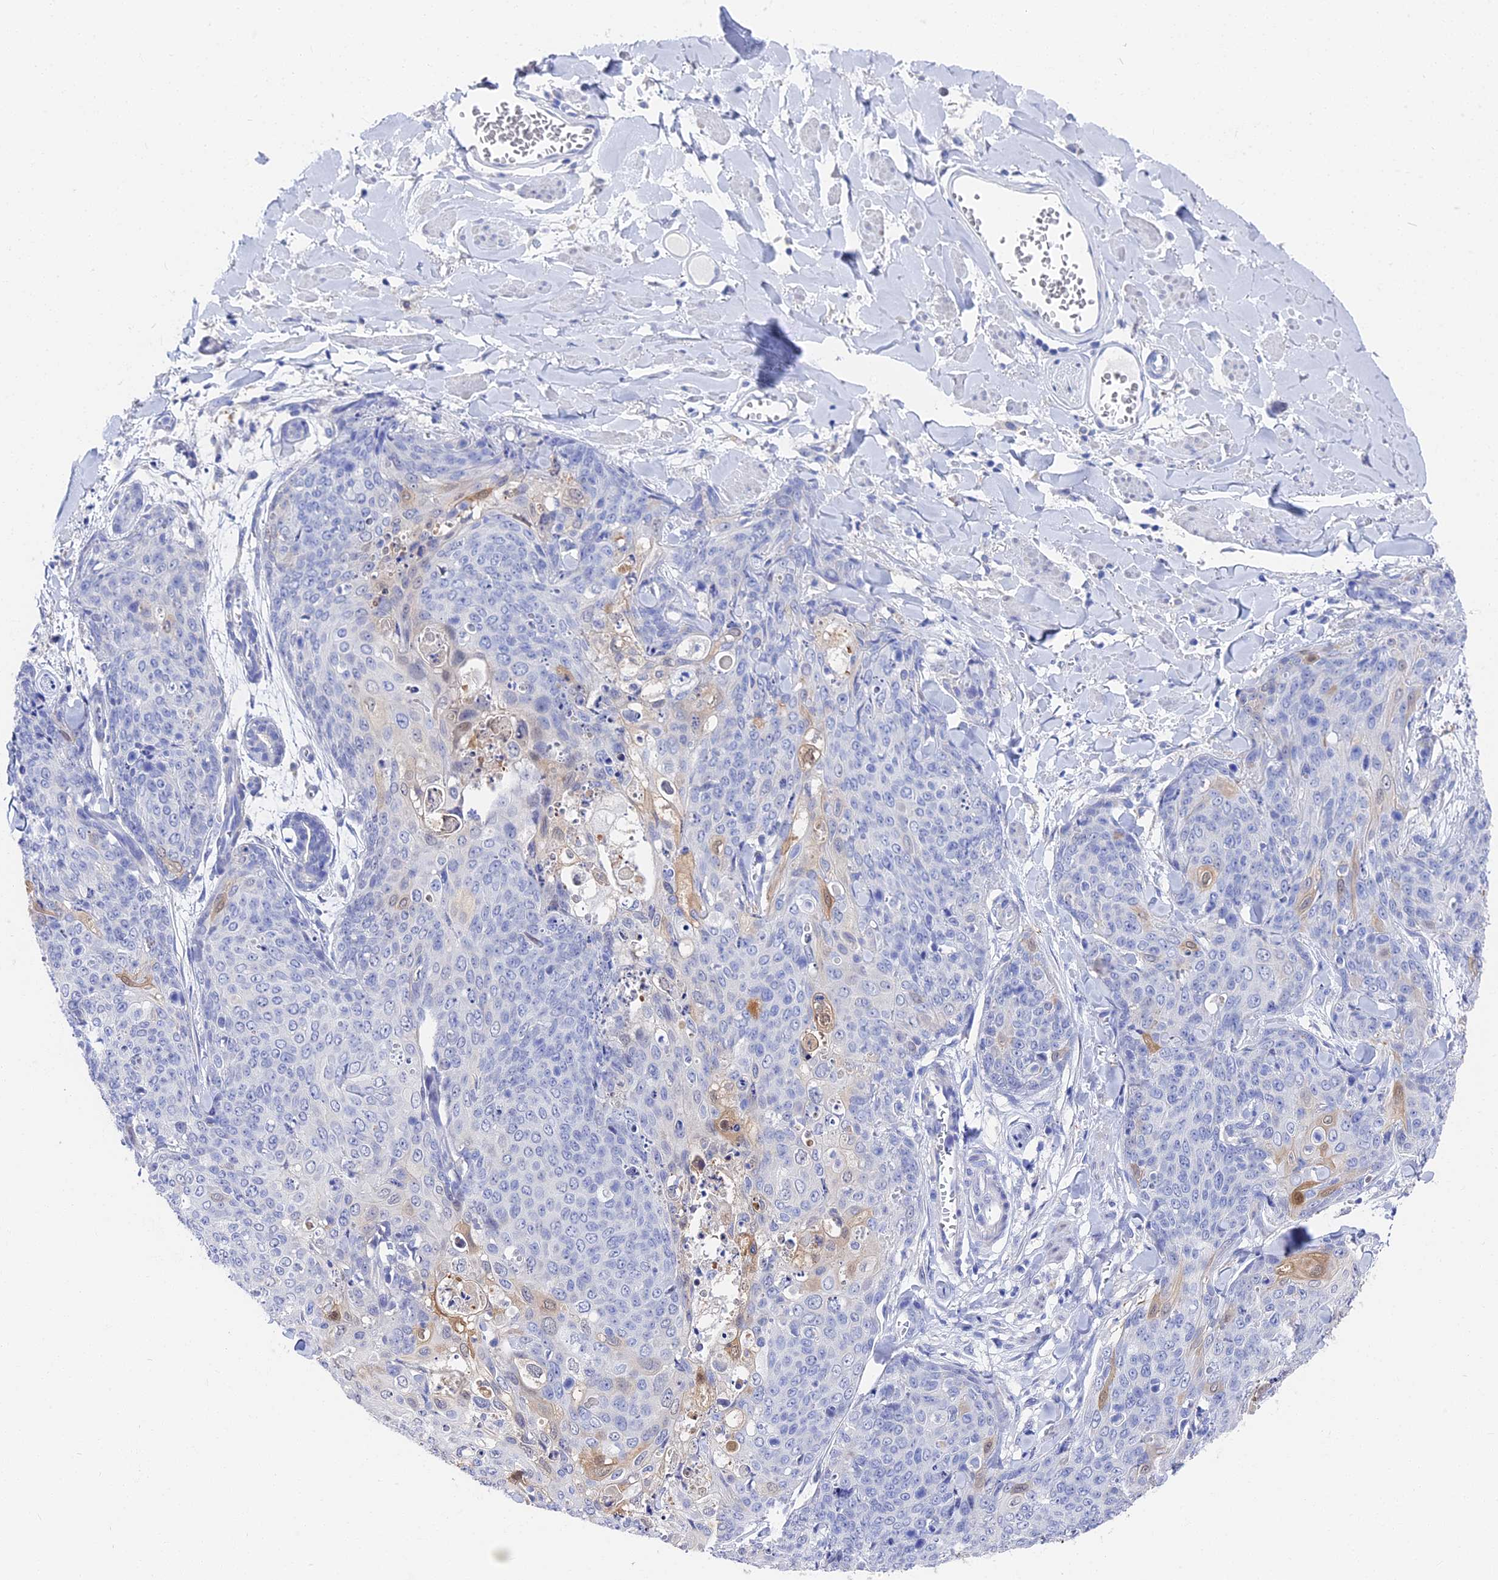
{"staining": {"intensity": "negative", "quantity": "none", "location": "none"}, "tissue": "skin cancer", "cell_type": "Tumor cells", "image_type": "cancer", "snomed": [{"axis": "morphology", "description": "Squamous cell carcinoma, NOS"}, {"axis": "topography", "description": "Skin"}, {"axis": "topography", "description": "Vulva"}], "caption": "Tumor cells show no significant positivity in skin cancer (squamous cell carcinoma).", "gene": "VPS33B", "patient": {"sex": "female", "age": 85}}